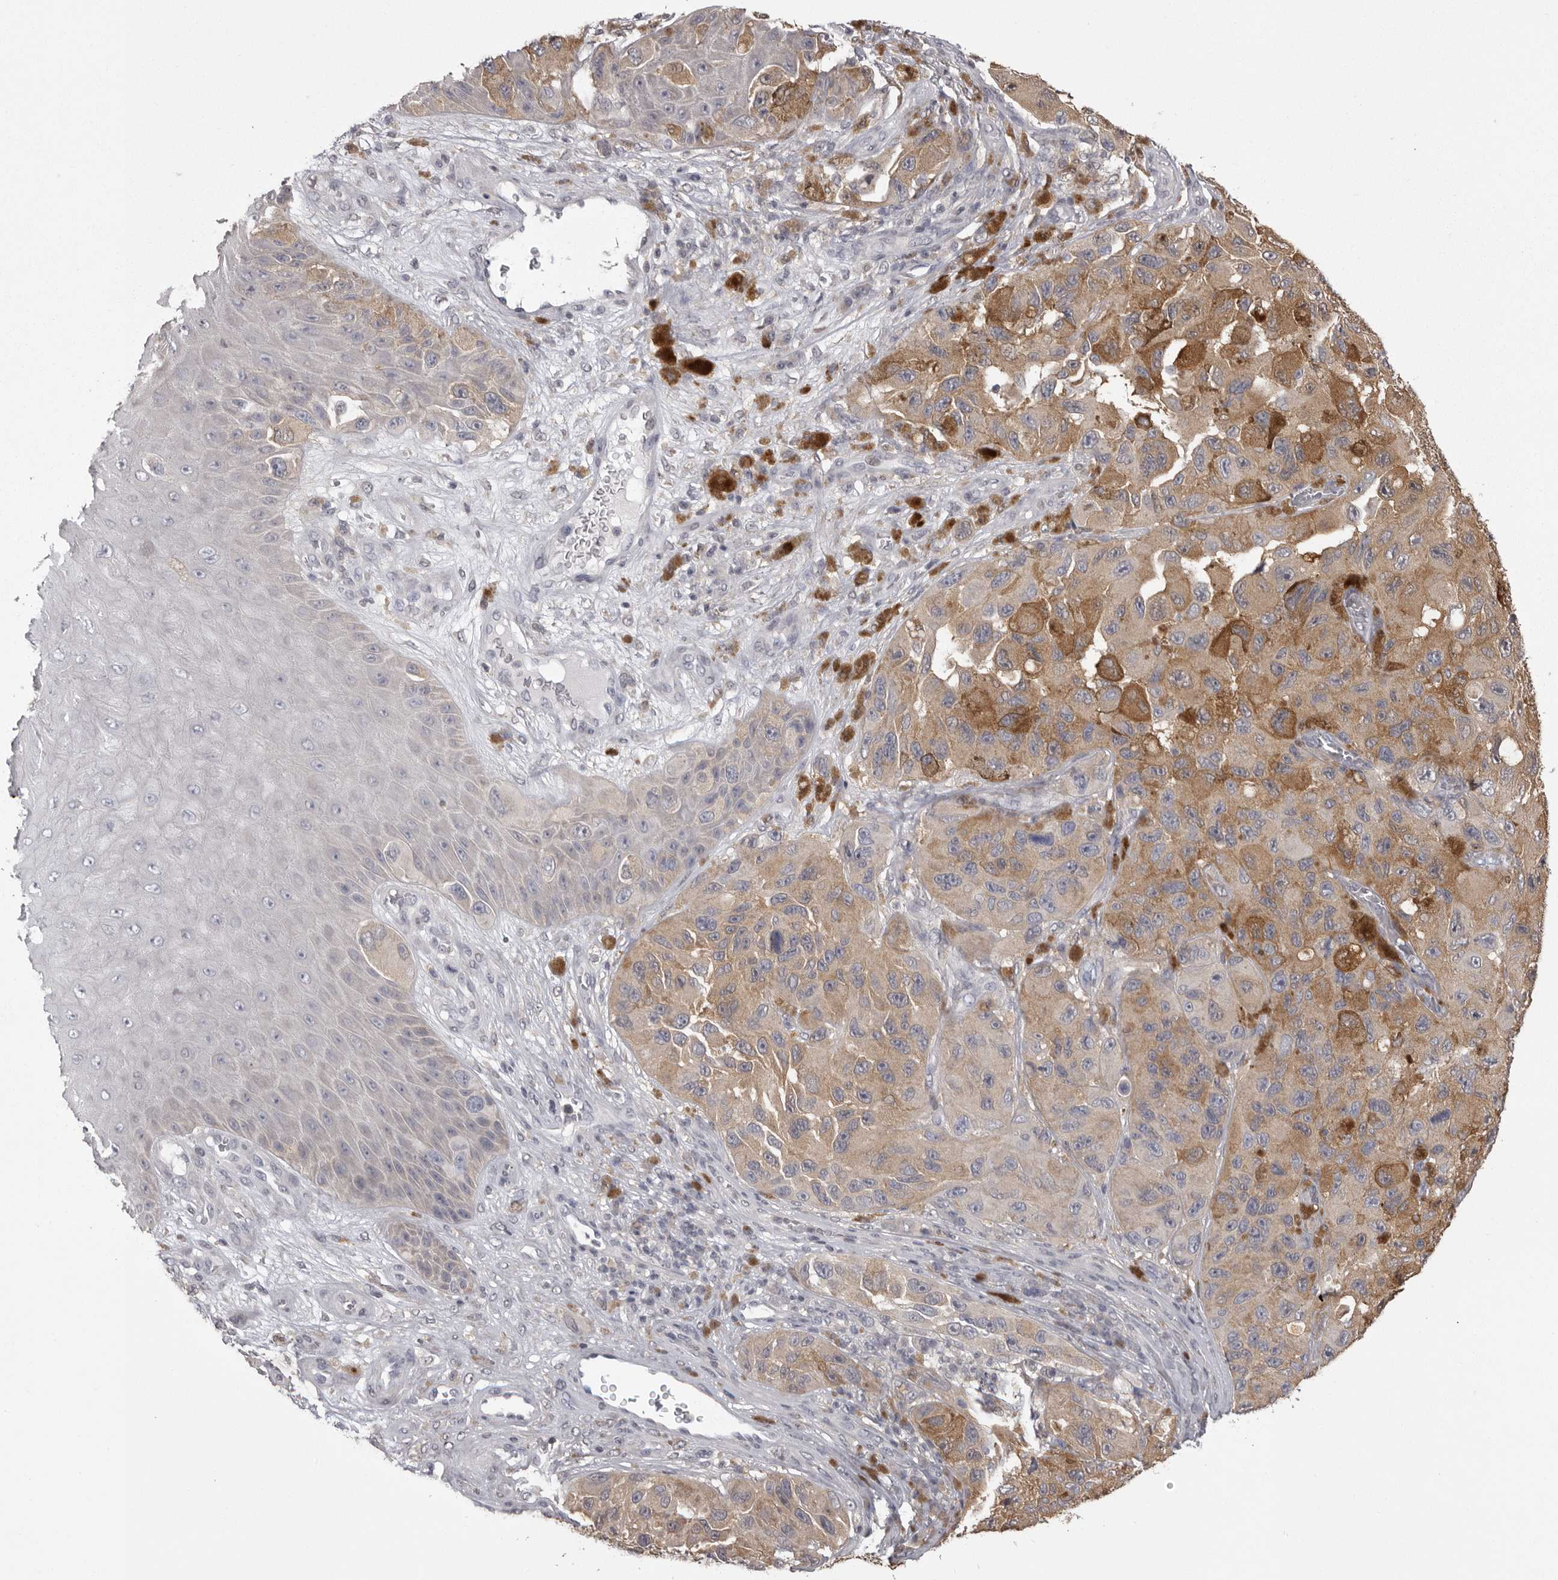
{"staining": {"intensity": "moderate", "quantity": ">75%", "location": "cytoplasmic/membranous"}, "tissue": "melanoma", "cell_type": "Tumor cells", "image_type": "cancer", "snomed": [{"axis": "morphology", "description": "Malignant melanoma, NOS"}, {"axis": "topography", "description": "Skin"}], "caption": "Protein staining of melanoma tissue demonstrates moderate cytoplasmic/membranous expression in about >75% of tumor cells.", "gene": "MDH1", "patient": {"sex": "female", "age": 73}}